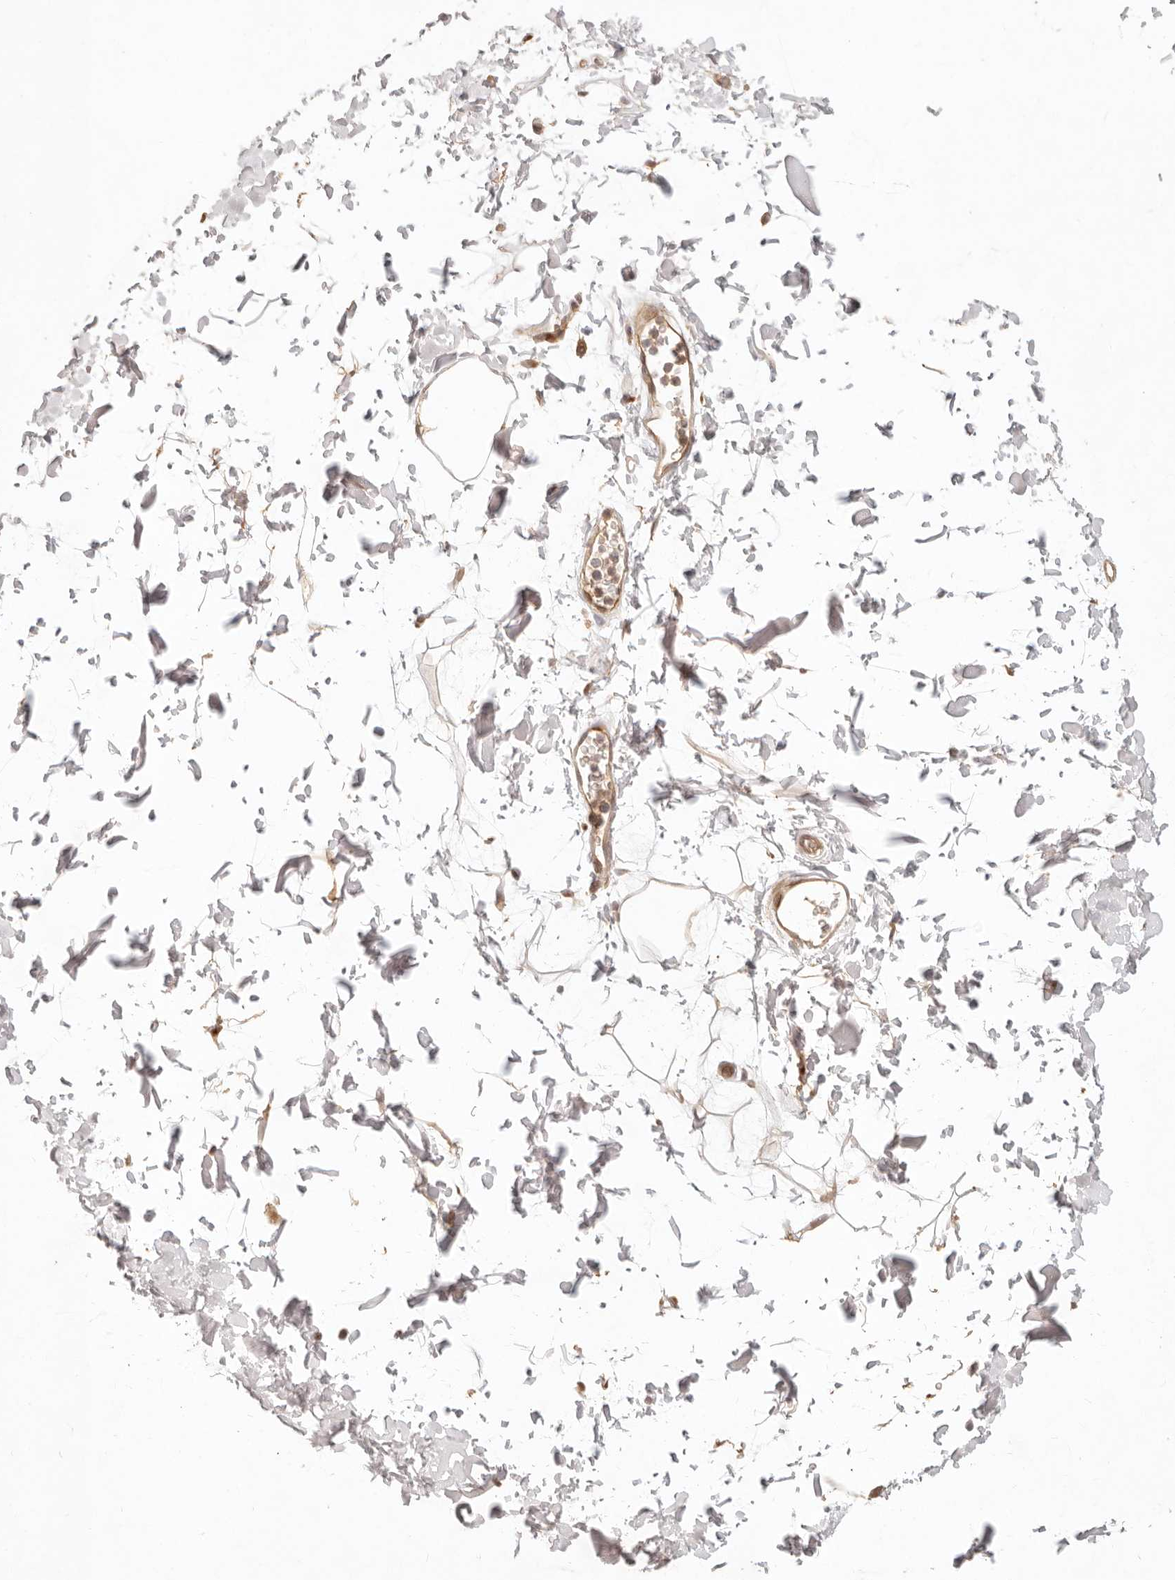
{"staining": {"intensity": "negative", "quantity": "none", "location": "none"}, "tissue": "adipose tissue", "cell_type": "Adipocytes", "image_type": "normal", "snomed": [{"axis": "morphology", "description": "Normal tissue, NOS"}, {"axis": "topography", "description": "Soft tissue"}], "caption": "This photomicrograph is of unremarkable adipose tissue stained with IHC to label a protein in brown with the nuclei are counter-stained blue. There is no expression in adipocytes.", "gene": "PPP1R3B", "patient": {"sex": "male", "age": 72}}